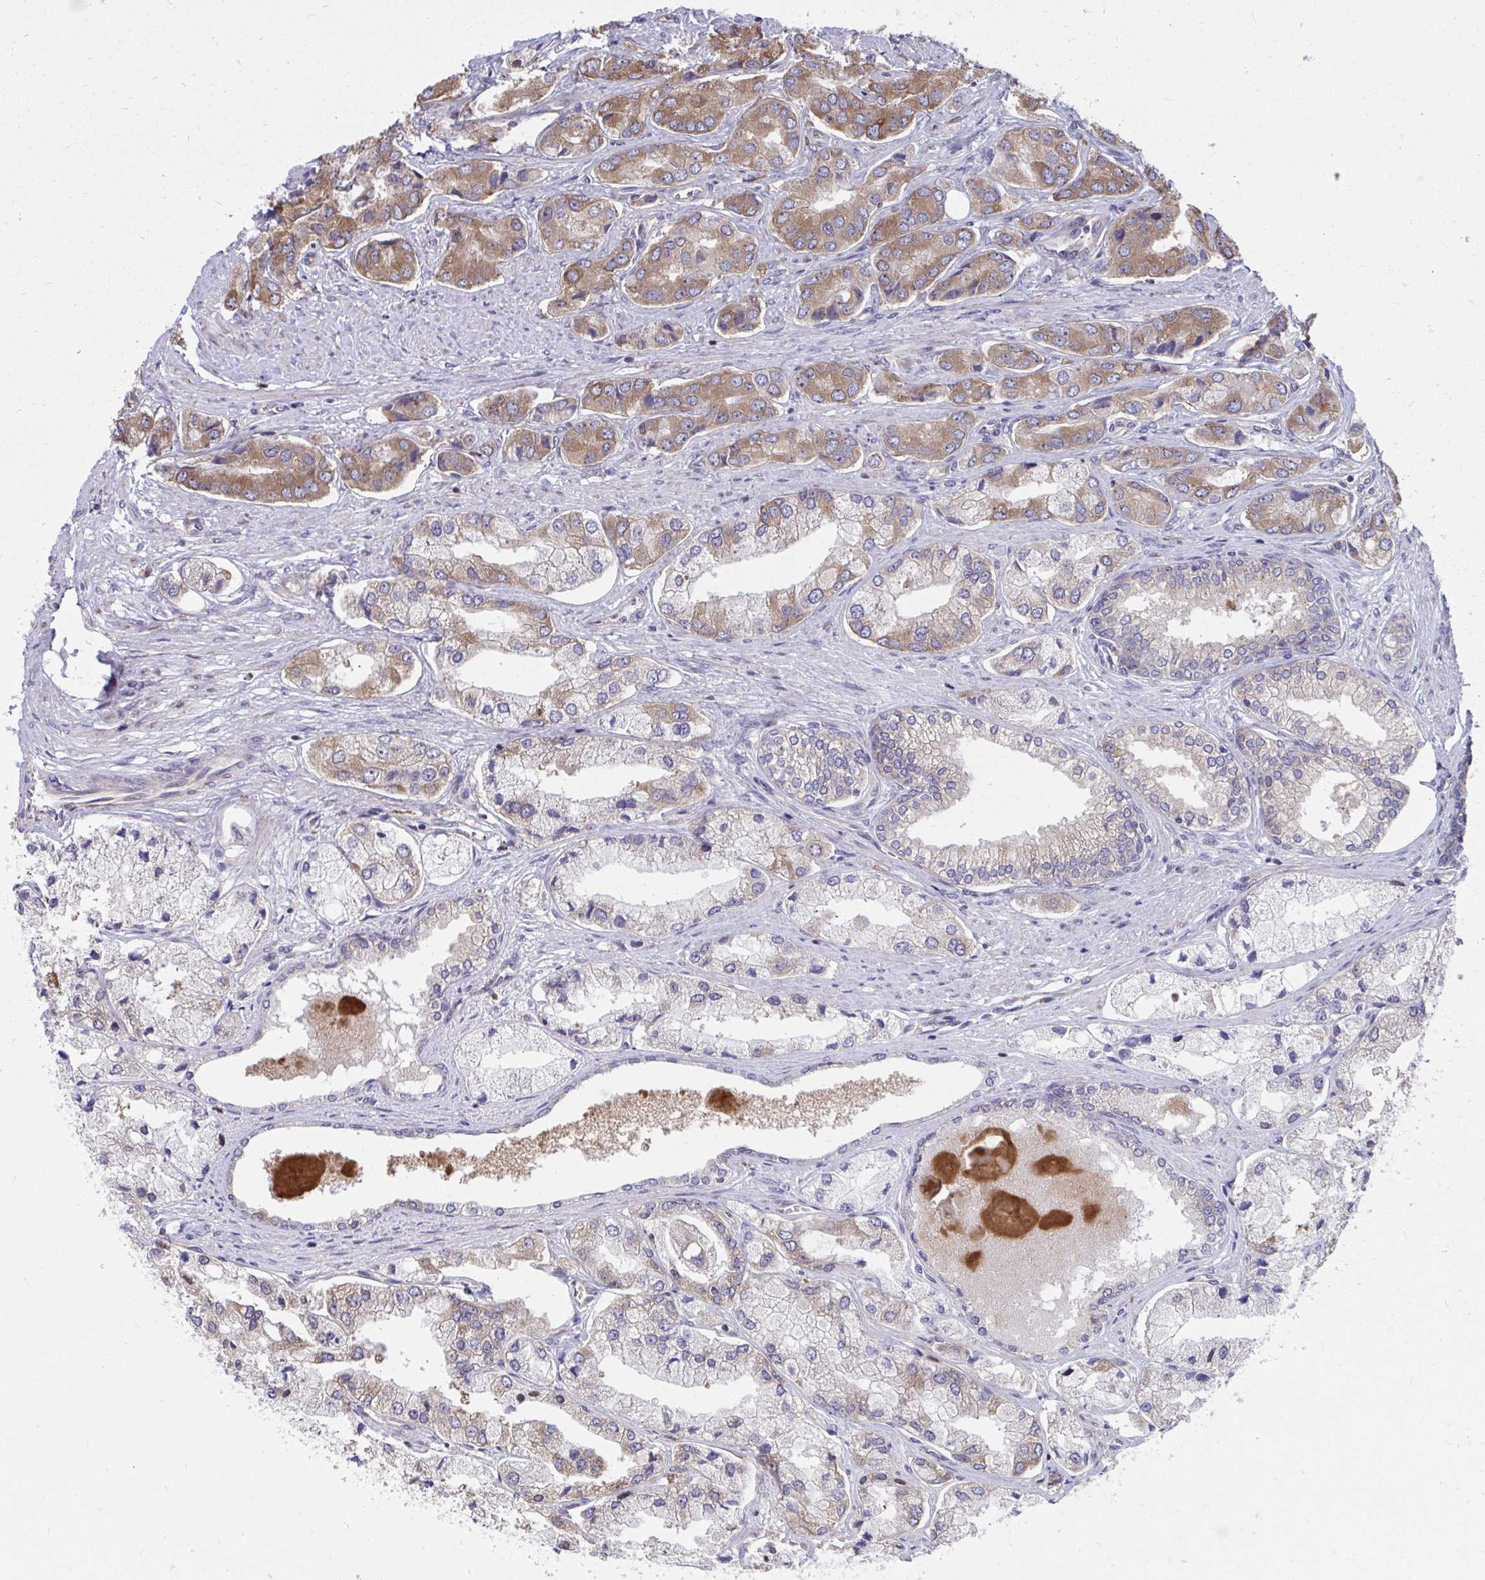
{"staining": {"intensity": "moderate", "quantity": "25%-75%", "location": "cytoplasmic/membranous"}, "tissue": "prostate cancer", "cell_type": "Tumor cells", "image_type": "cancer", "snomed": [{"axis": "morphology", "description": "Adenocarcinoma, Low grade"}, {"axis": "topography", "description": "Prostate"}], "caption": "Prostate adenocarcinoma (low-grade) stained with DAB (3,3'-diaminobenzidine) immunohistochemistry demonstrates medium levels of moderate cytoplasmic/membranous expression in approximately 25%-75% of tumor cells.", "gene": "ZNF778", "patient": {"sex": "male", "age": 69}}